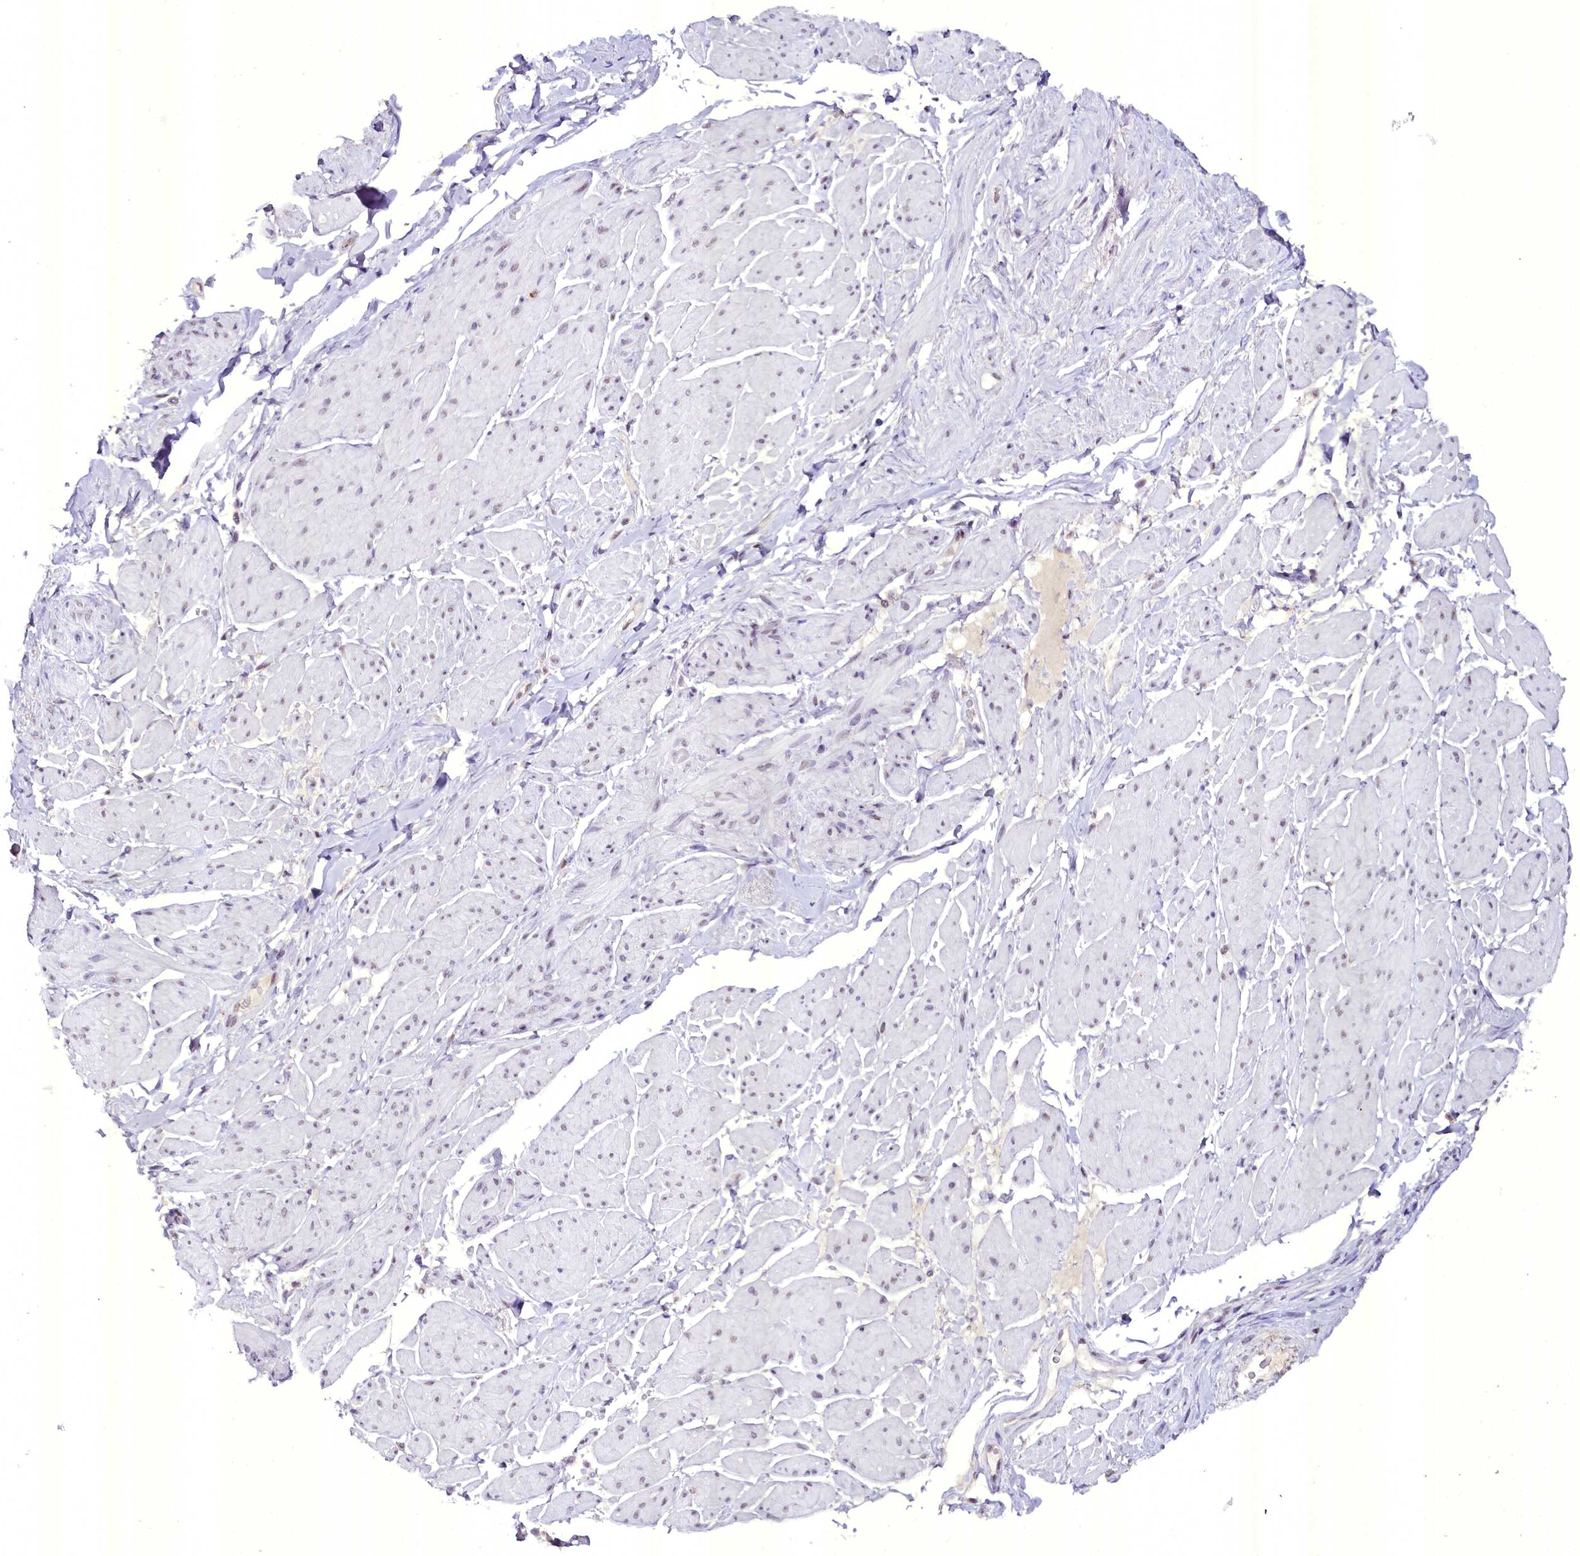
{"staining": {"intensity": "moderate", "quantity": "<25%", "location": "cytoplasmic/membranous"}, "tissue": "smooth muscle", "cell_type": "Smooth muscle cells", "image_type": "normal", "snomed": [{"axis": "morphology", "description": "Normal tissue, NOS"}, {"axis": "topography", "description": "Smooth muscle"}, {"axis": "topography", "description": "Peripheral nerve tissue"}], "caption": "IHC staining of unremarkable smooth muscle, which displays low levels of moderate cytoplasmic/membranous staining in approximately <25% of smooth muscle cells indicating moderate cytoplasmic/membranous protein expression. The staining was performed using DAB (3,3'-diaminobenzidine) (brown) for protein detection and nuclei were counterstained in hematoxylin (blue).", "gene": "NCBP1", "patient": {"sex": "male", "age": 69}}